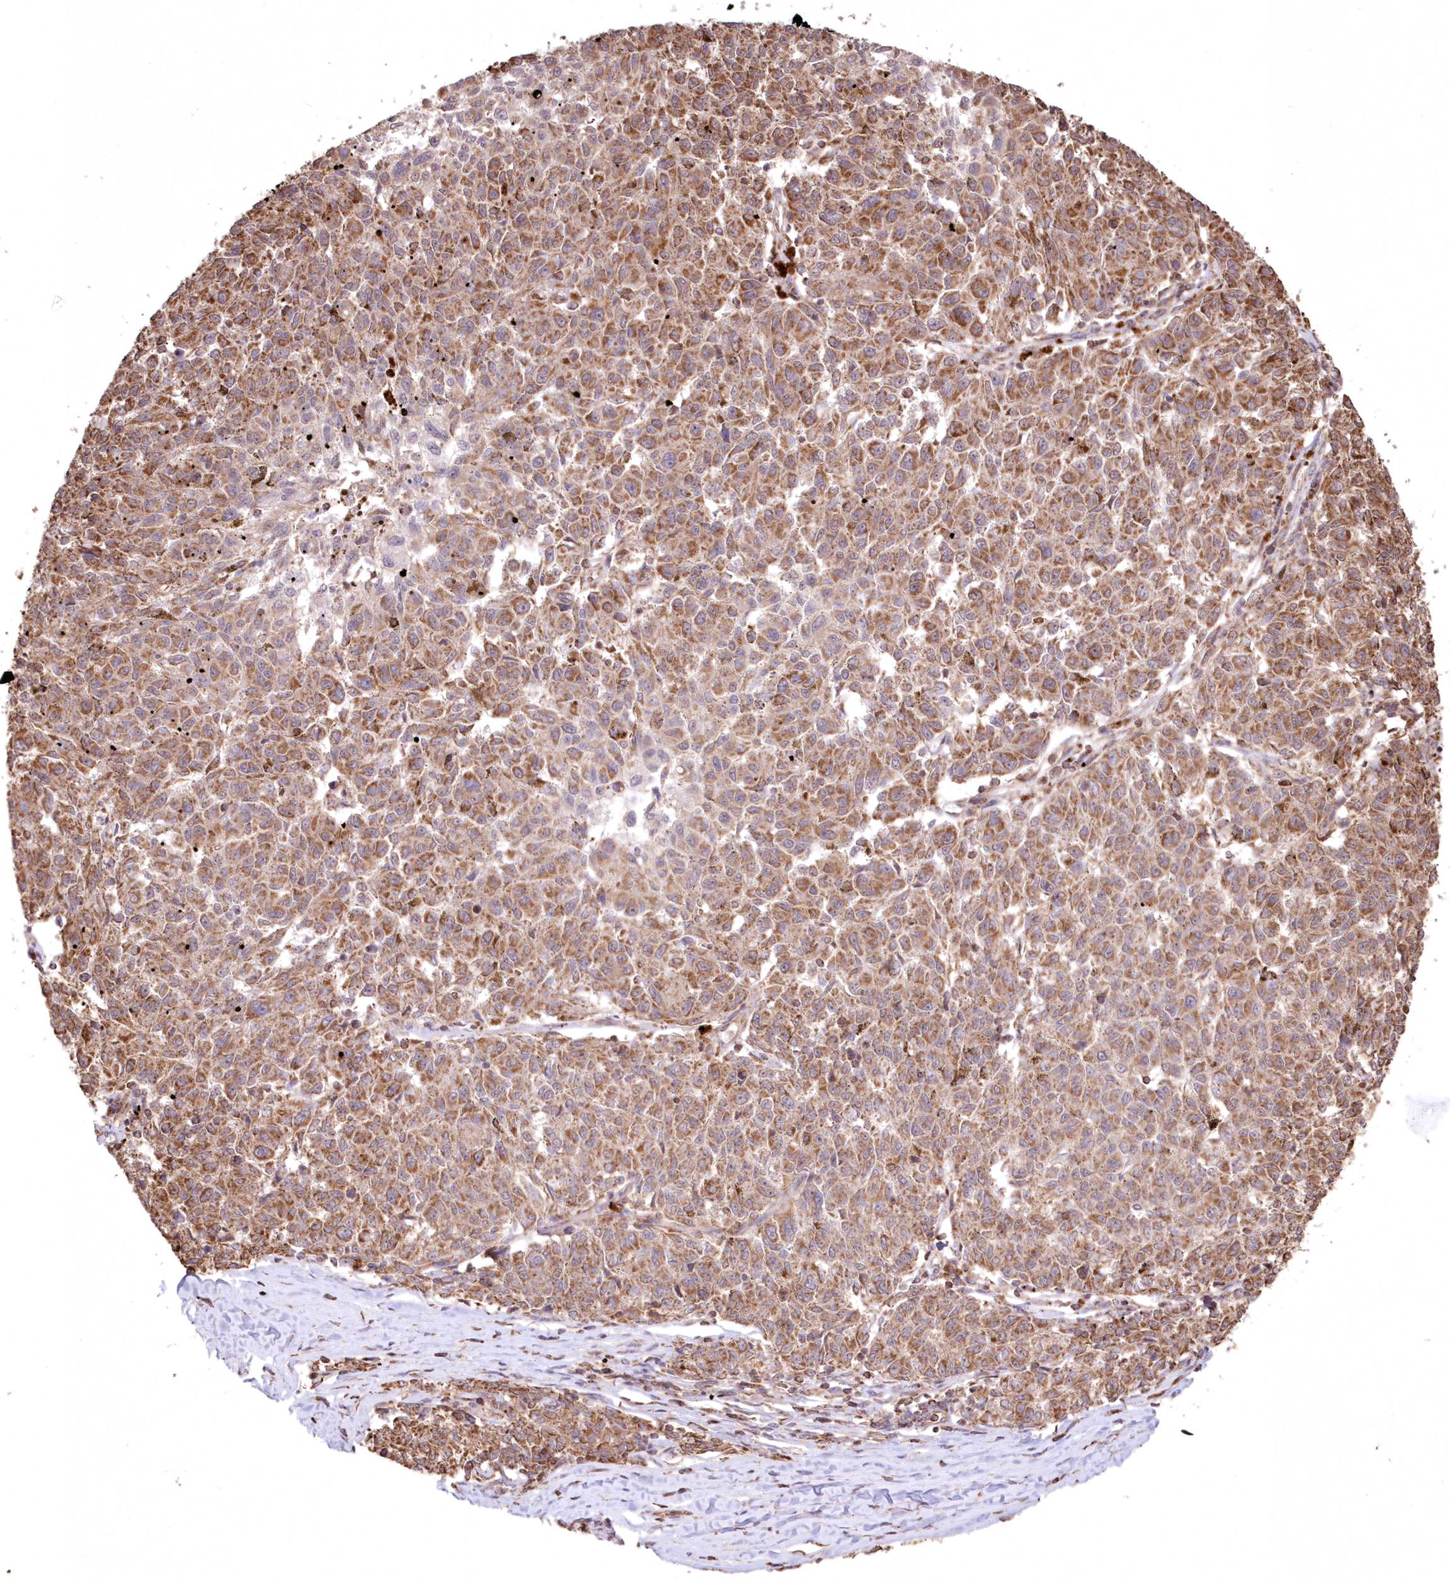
{"staining": {"intensity": "moderate", "quantity": ">75%", "location": "cytoplasmic/membranous"}, "tissue": "melanoma", "cell_type": "Tumor cells", "image_type": "cancer", "snomed": [{"axis": "morphology", "description": "Malignant melanoma, NOS"}, {"axis": "topography", "description": "Skin"}], "caption": "About >75% of tumor cells in human melanoma display moderate cytoplasmic/membranous protein positivity as visualized by brown immunohistochemical staining.", "gene": "TMEM139", "patient": {"sex": "female", "age": 72}}